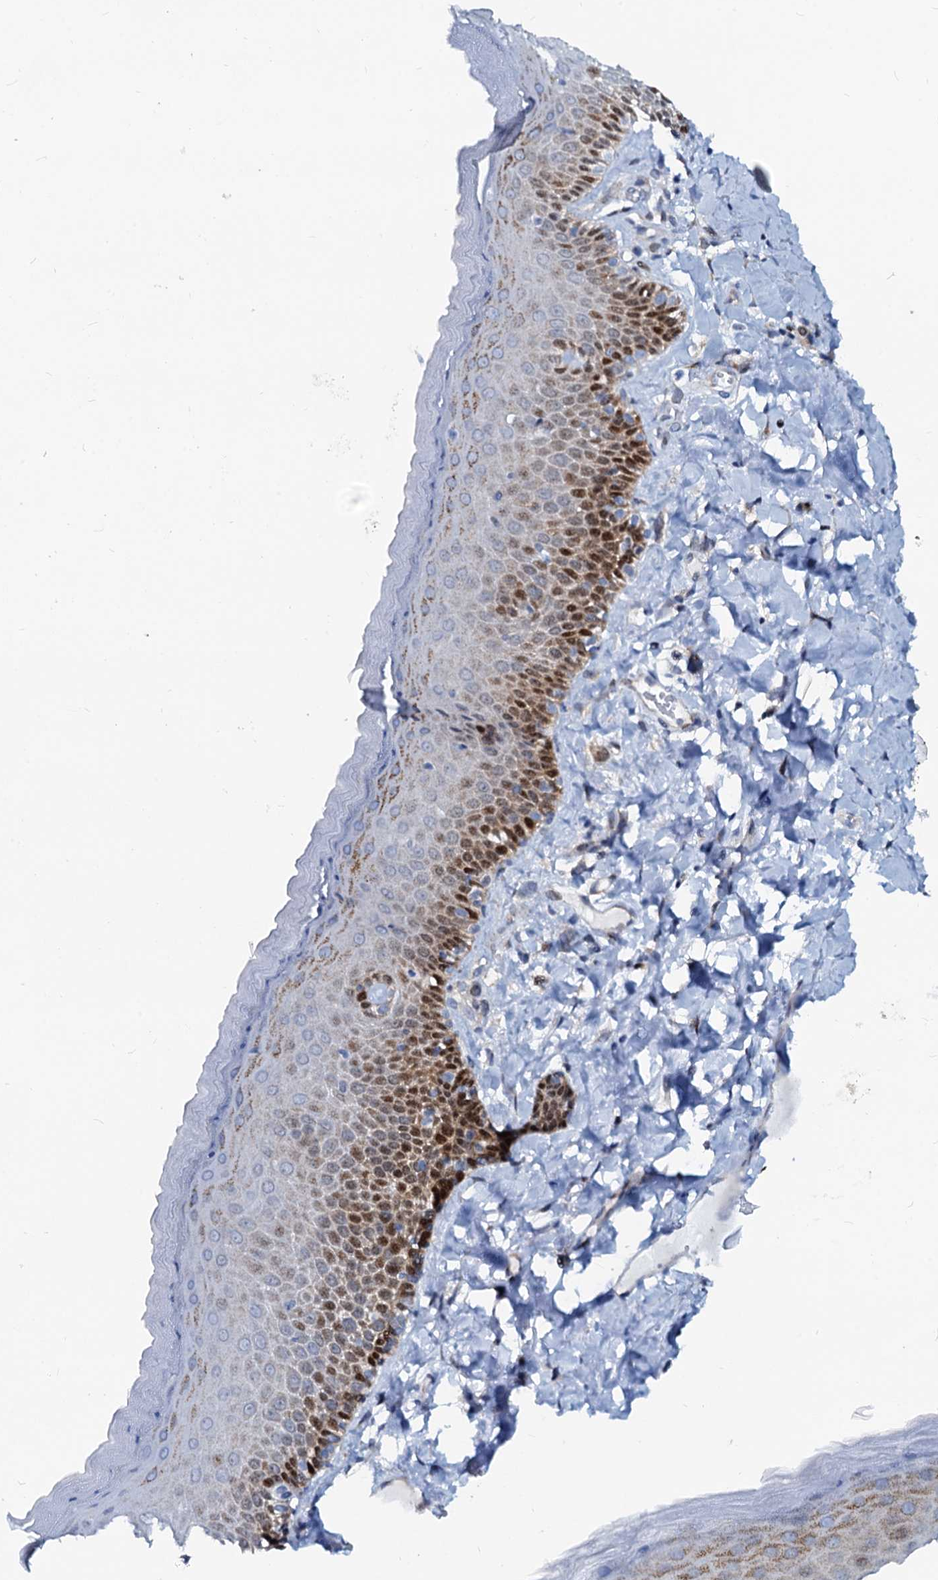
{"staining": {"intensity": "moderate", "quantity": "25%-75%", "location": "nuclear"}, "tissue": "skin", "cell_type": "Epidermal cells", "image_type": "normal", "snomed": [{"axis": "morphology", "description": "Normal tissue, NOS"}, {"axis": "topography", "description": "Anal"}], "caption": "A medium amount of moderate nuclear staining is appreciated in approximately 25%-75% of epidermal cells in normal skin. (DAB (3,3'-diaminobenzidine) IHC, brown staining for protein, blue staining for nuclei).", "gene": "PTGES3", "patient": {"sex": "male", "age": 69}}